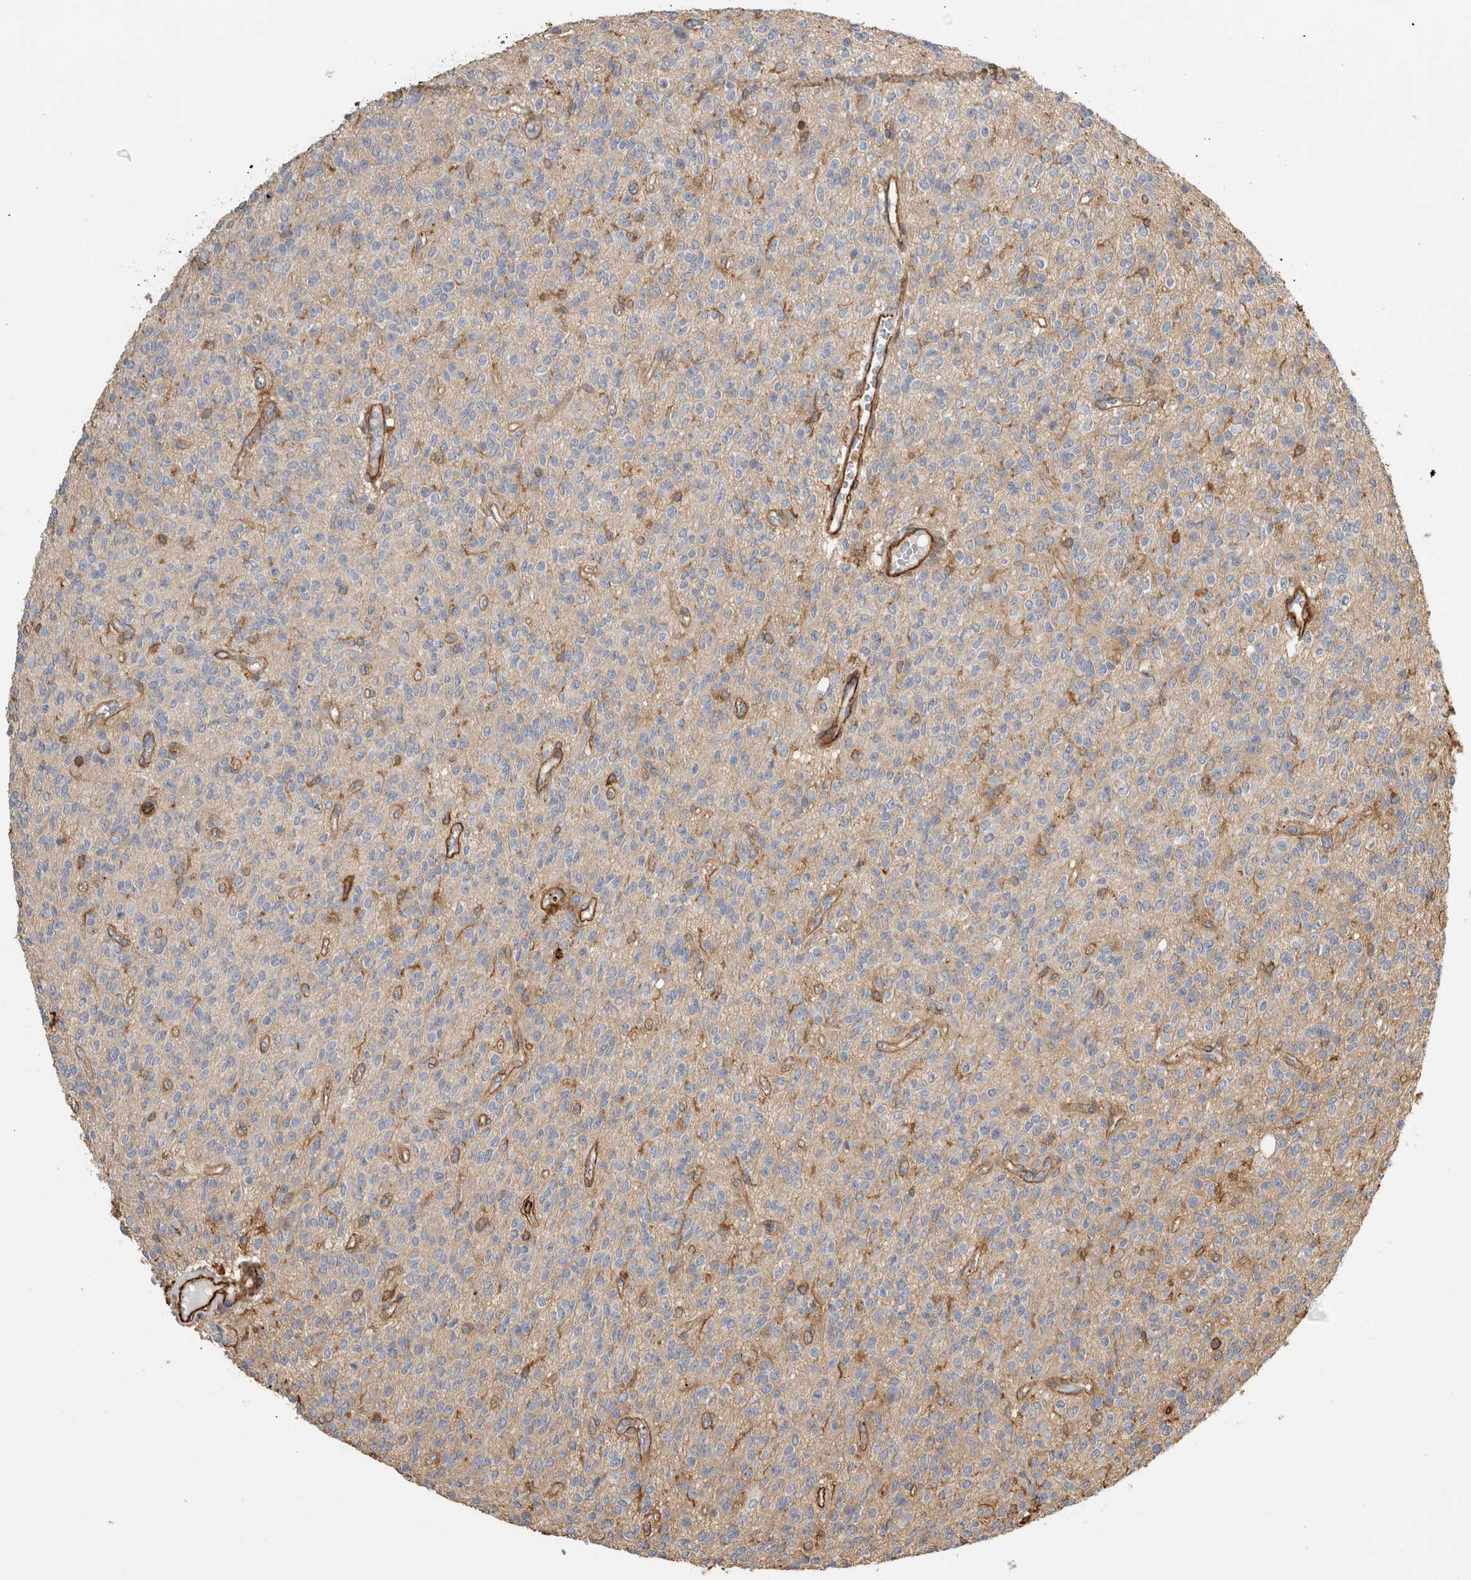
{"staining": {"intensity": "negative", "quantity": "none", "location": "none"}, "tissue": "glioma", "cell_type": "Tumor cells", "image_type": "cancer", "snomed": [{"axis": "morphology", "description": "Glioma, malignant, High grade"}, {"axis": "topography", "description": "Brain"}], "caption": "An IHC micrograph of glioma is shown. There is no staining in tumor cells of glioma.", "gene": "GPER1", "patient": {"sex": "male", "age": 34}}